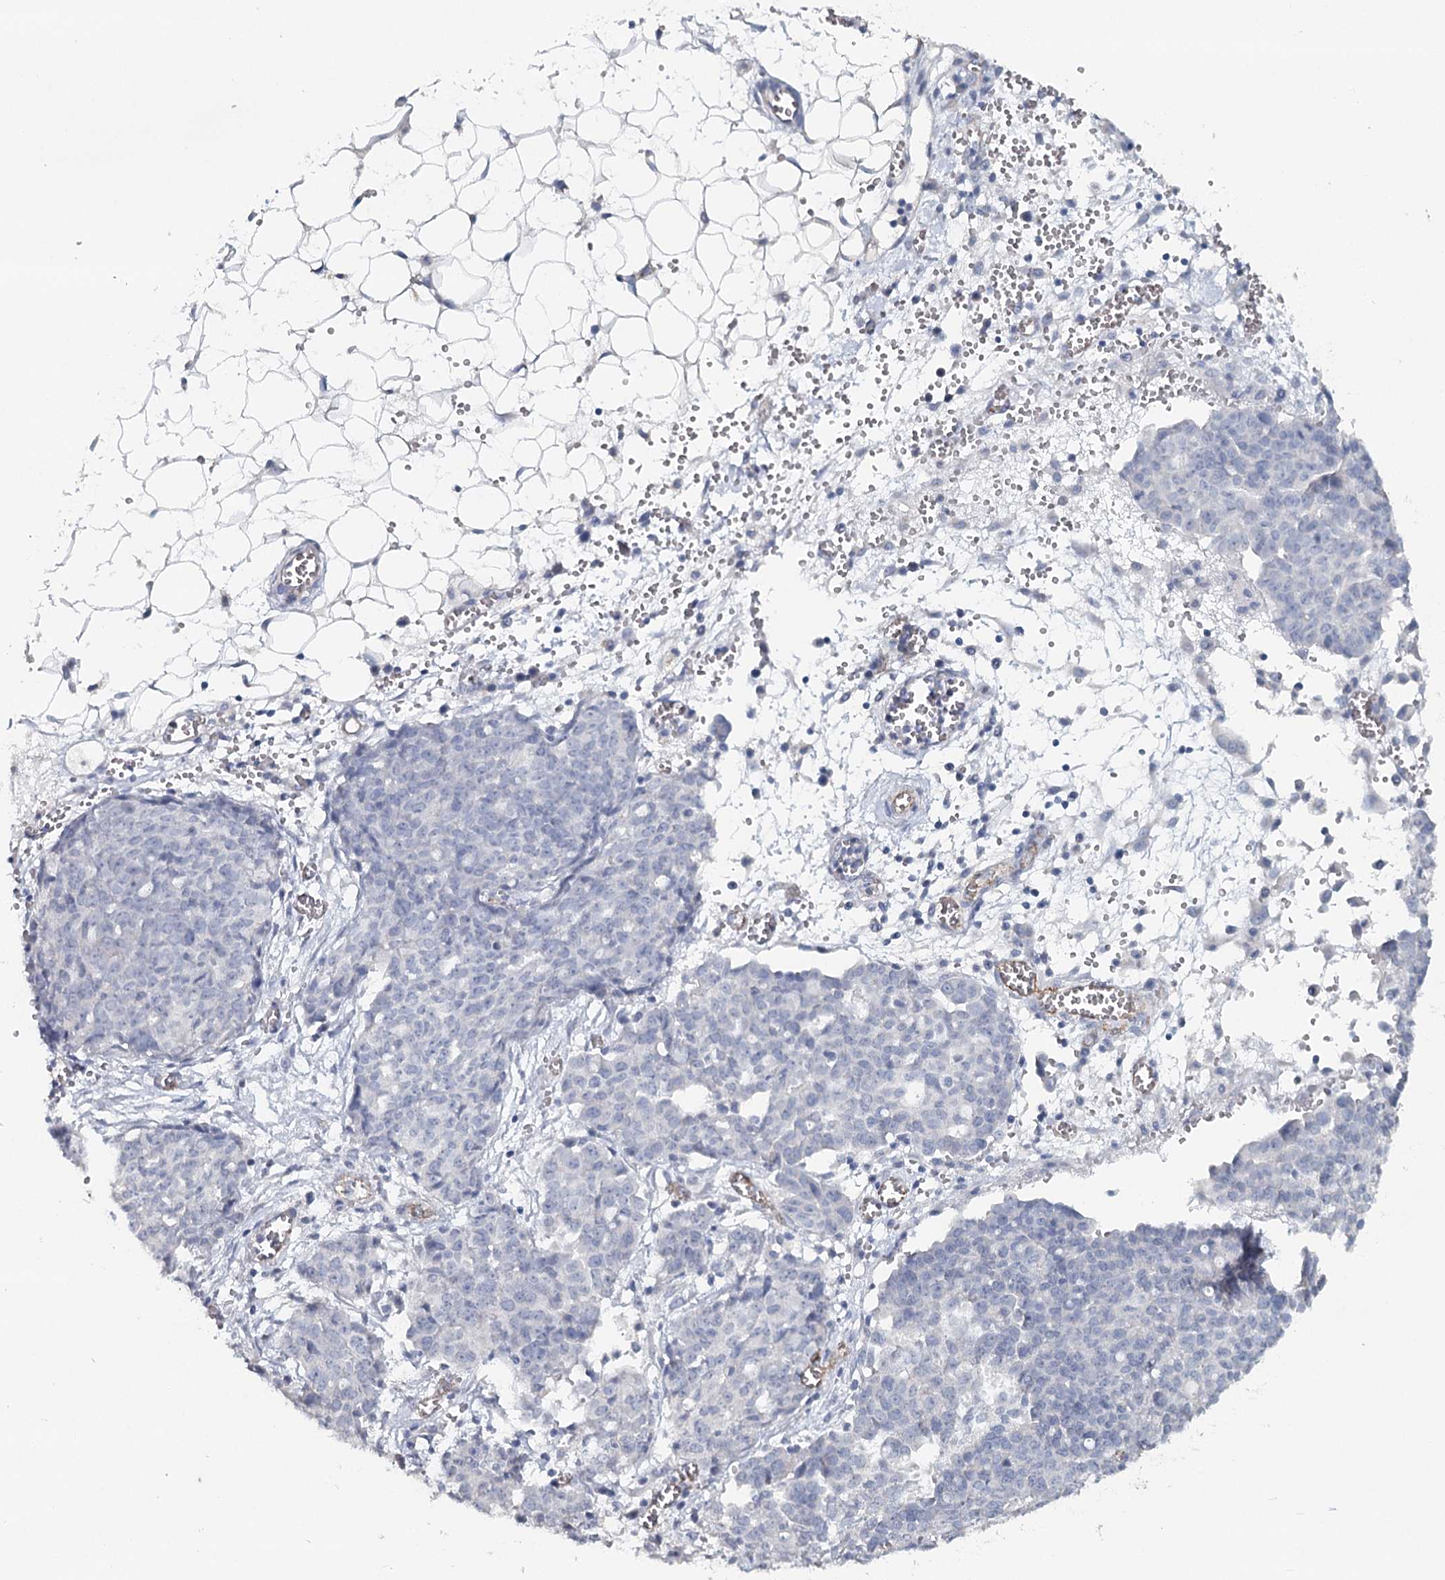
{"staining": {"intensity": "negative", "quantity": "none", "location": "none"}, "tissue": "ovarian cancer", "cell_type": "Tumor cells", "image_type": "cancer", "snomed": [{"axis": "morphology", "description": "Cystadenocarcinoma, serous, NOS"}, {"axis": "topography", "description": "Soft tissue"}, {"axis": "topography", "description": "Ovary"}], "caption": "IHC image of neoplastic tissue: human serous cystadenocarcinoma (ovarian) stained with DAB (3,3'-diaminobenzidine) shows no significant protein expression in tumor cells.", "gene": "SYNPO", "patient": {"sex": "female", "age": 57}}